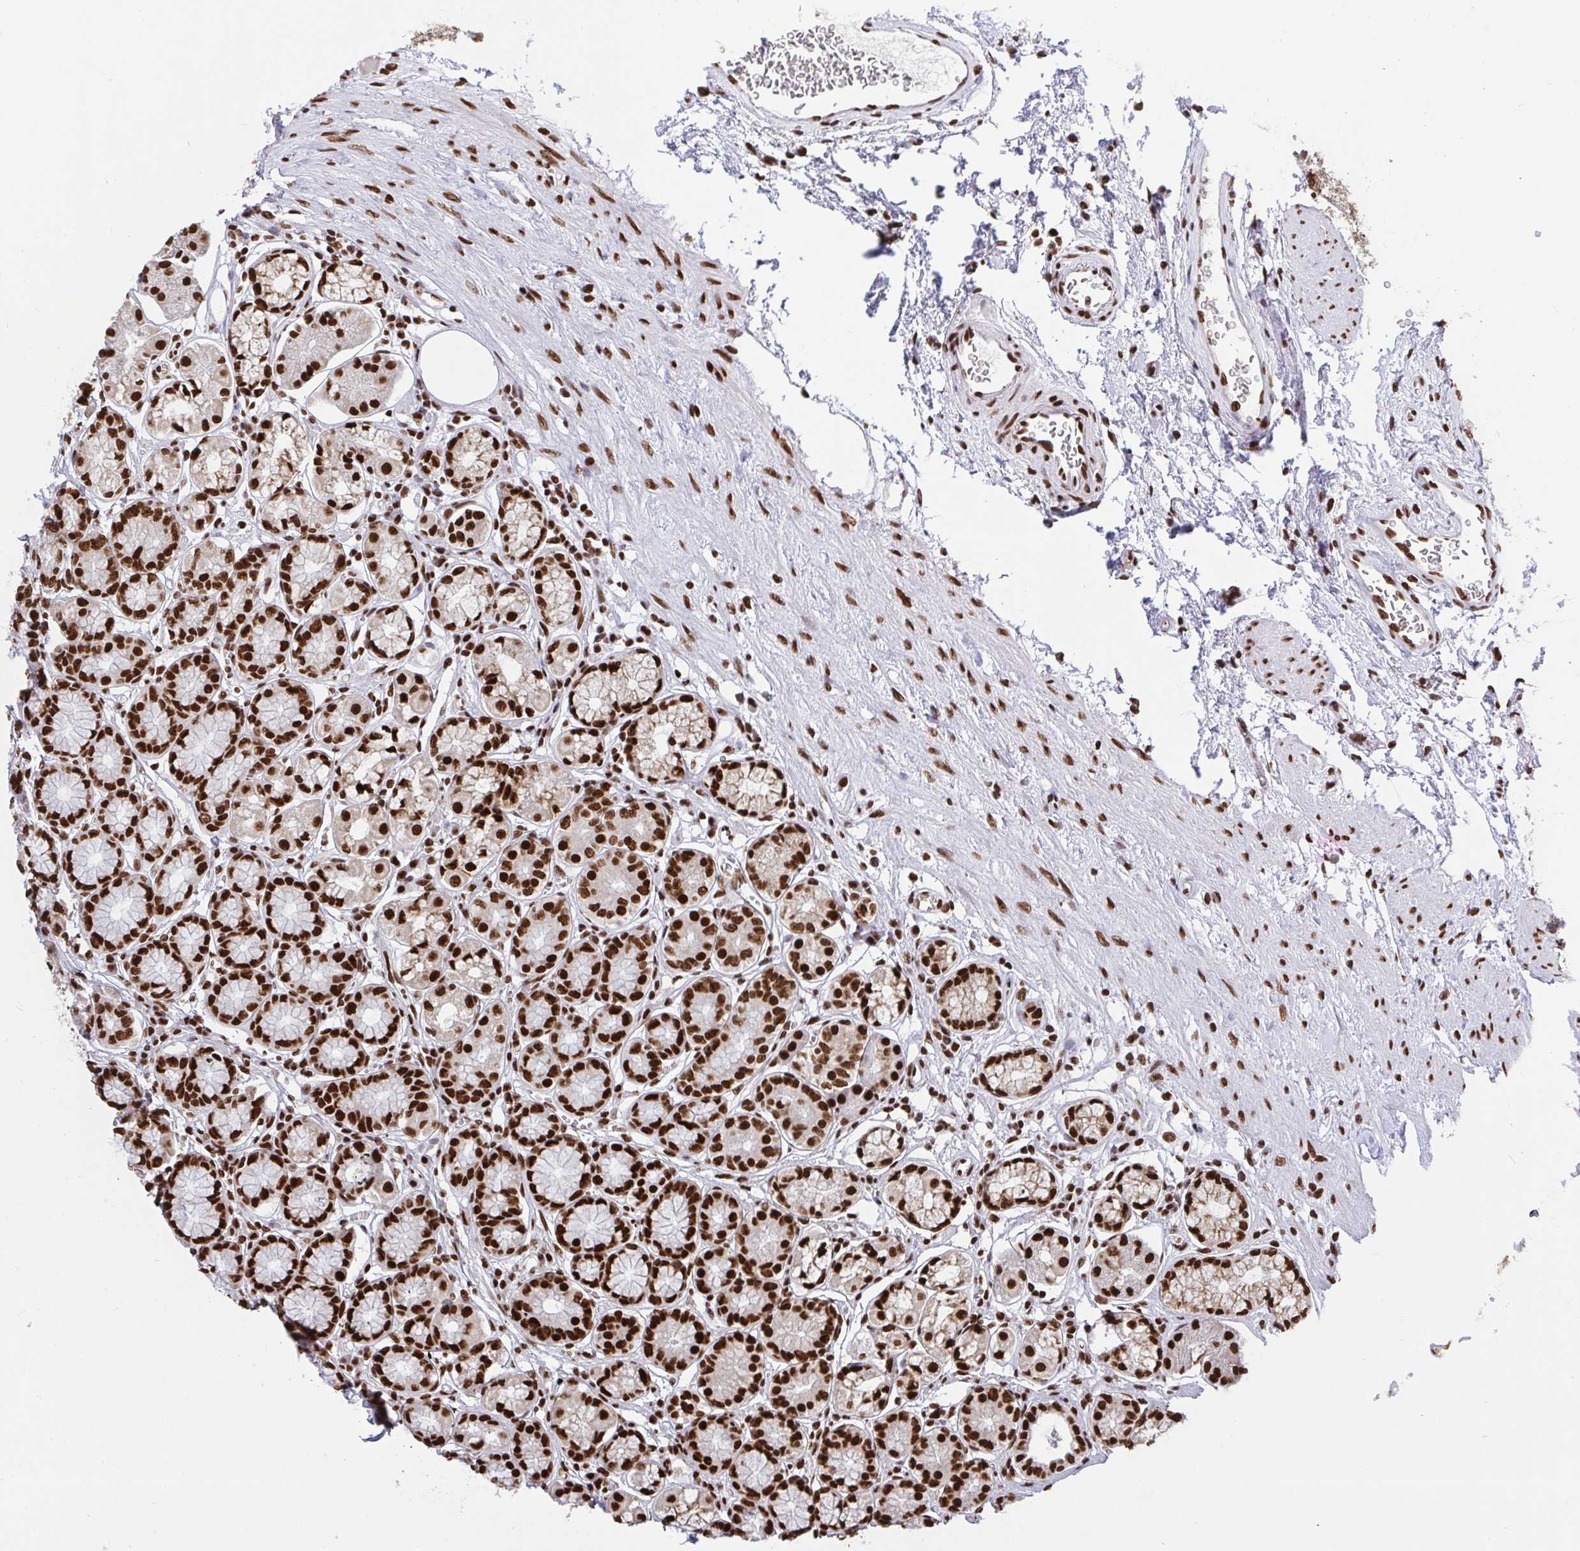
{"staining": {"intensity": "strong", "quantity": ">75%", "location": "nuclear"}, "tissue": "stomach", "cell_type": "Glandular cells", "image_type": "normal", "snomed": [{"axis": "morphology", "description": "Normal tissue, NOS"}, {"axis": "topography", "description": "Stomach"}, {"axis": "topography", "description": "Stomach, lower"}], "caption": "Immunohistochemical staining of unremarkable human stomach shows high levels of strong nuclear positivity in about >75% of glandular cells.", "gene": "ENSG00000268083", "patient": {"sex": "male", "age": 76}}